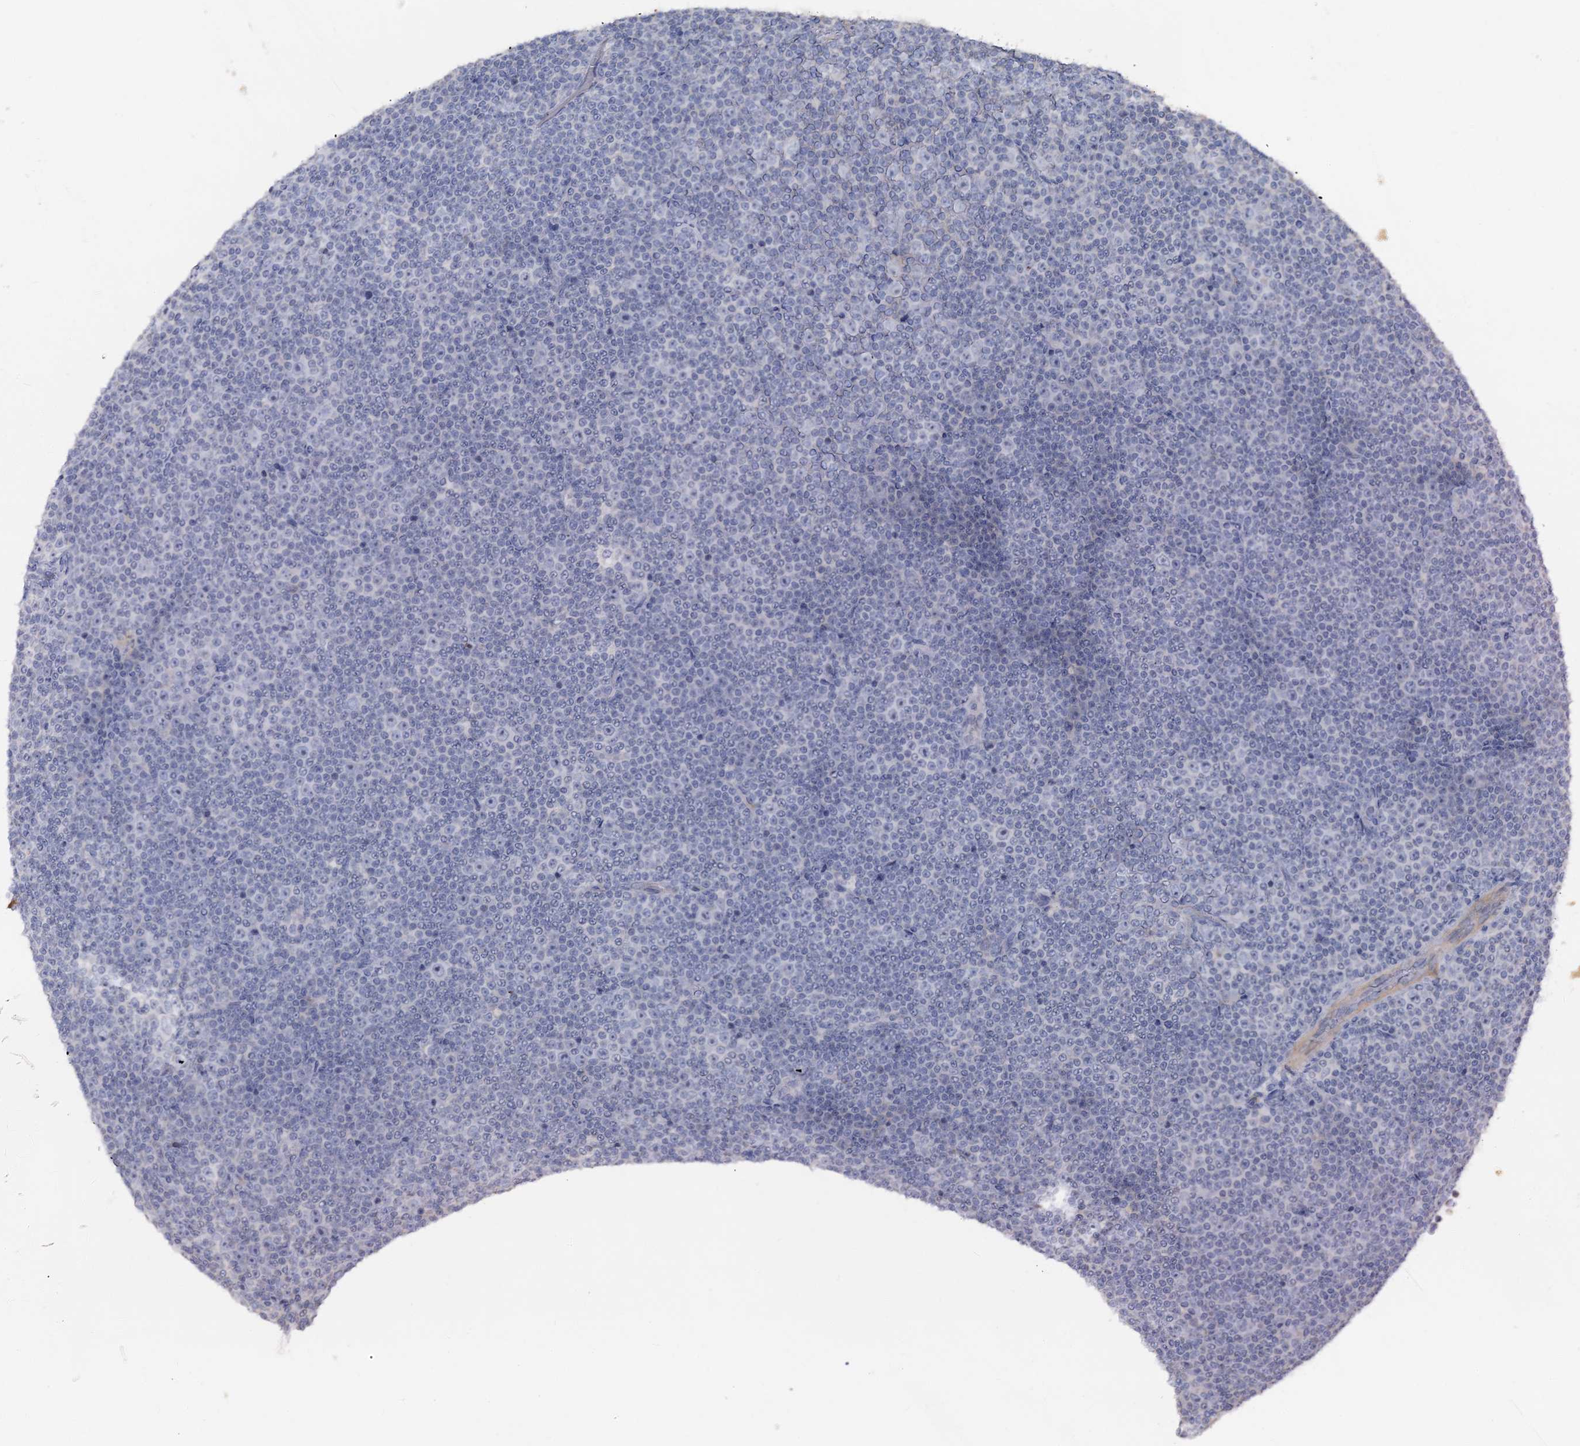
{"staining": {"intensity": "negative", "quantity": "none", "location": "none"}, "tissue": "lymphoma", "cell_type": "Tumor cells", "image_type": "cancer", "snomed": [{"axis": "morphology", "description": "Malignant lymphoma, non-Hodgkin's type, Low grade"}, {"axis": "topography", "description": "Lymph node"}], "caption": "A photomicrograph of lymphoma stained for a protein shows no brown staining in tumor cells. (DAB (3,3'-diaminobenzidine) IHC with hematoxylin counter stain).", "gene": "PLLP", "patient": {"sex": "female", "age": 67}}